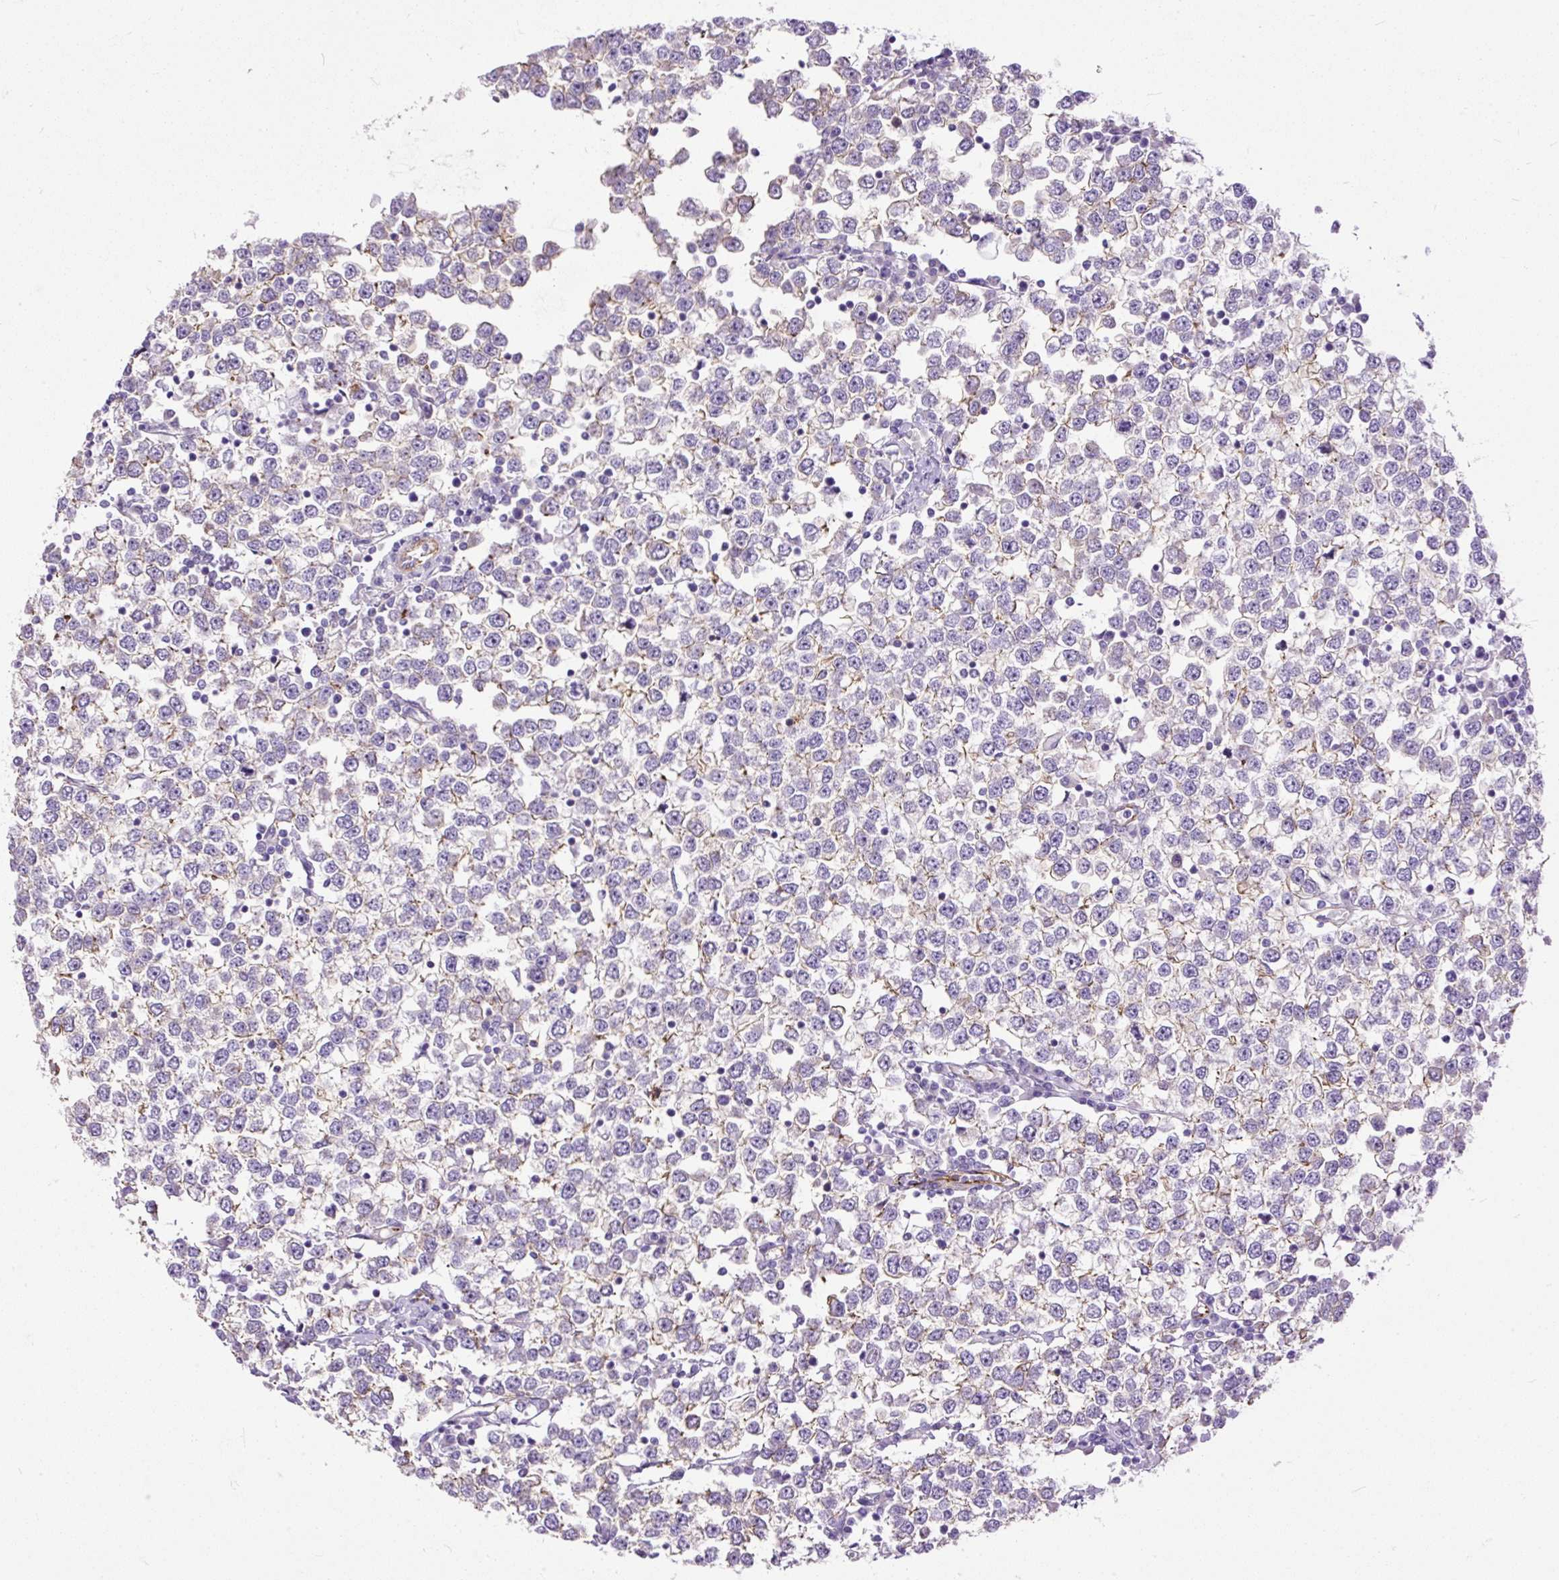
{"staining": {"intensity": "negative", "quantity": "none", "location": "none"}, "tissue": "testis cancer", "cell_type": "Tumor cells", "image_type": "cancer", "snomed": [{"axis": "morphology", "description": "Seminoma, NOS"}, {"axis": "topography", "description": "Testis"}], "caption": "A high-resolution image shows immunohistochemistry (IHC) staining of testis cancer (seminoma), which demonstrates no significant staining in tumor cells.", "gene": "MAGEB16", "patient": {"sex": "male", "age": 65}}